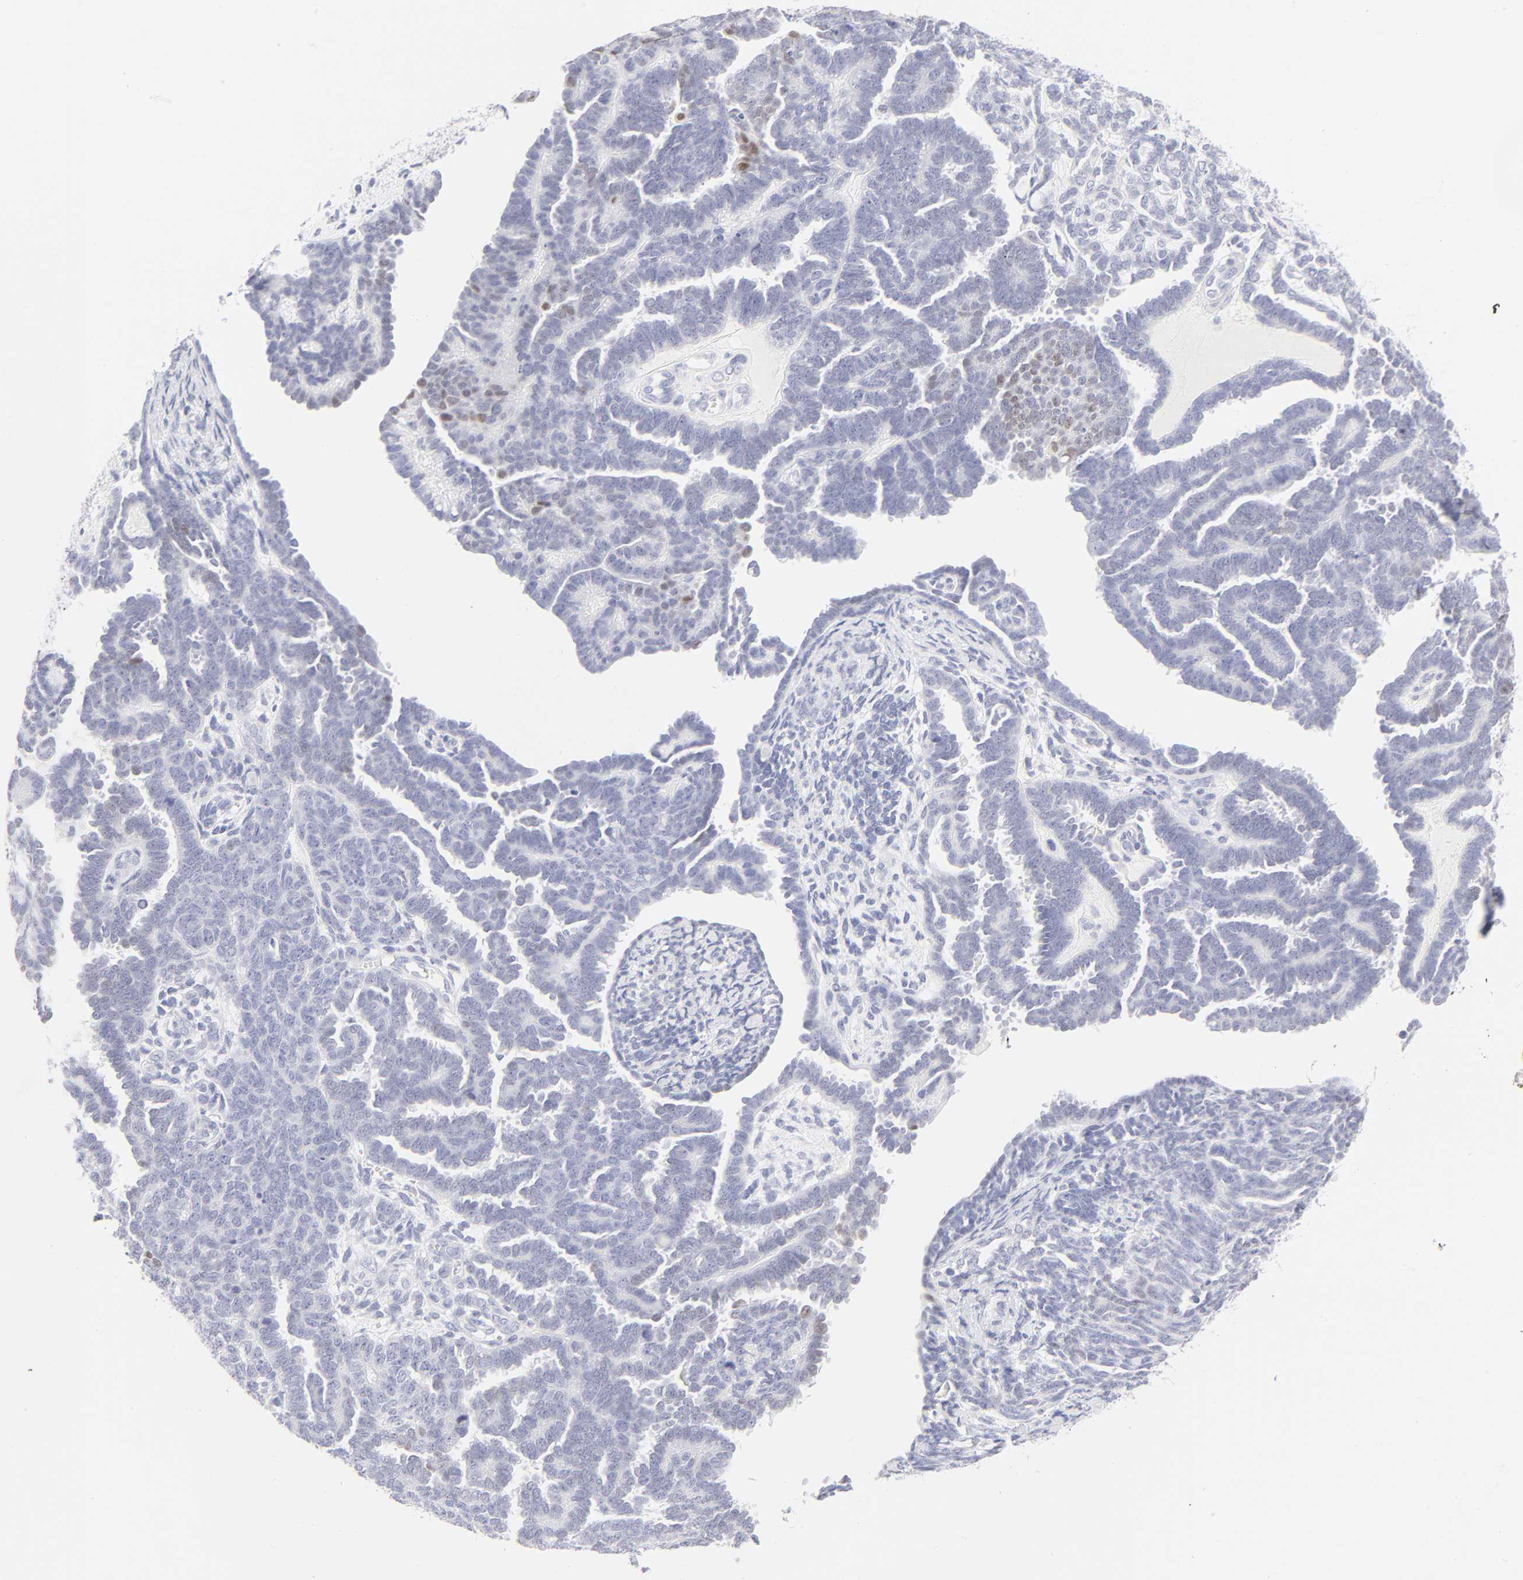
{"staining": {"intensity": "moderate", "quantity": "<25%", "location": "nuclear"}, "tissue": "endometrial cancer", "cell_type": "Tumor cells", "image_type": "cancer", "snomed": [{"axis": "morphology", "description": "Neoplasm, malignant, NOS"}, {"axis": "topography", "description": "Endometrium"}], "caption": "This is an image of immunohistochemistry staining of endometrial malignant neoplasm, which shows moderate positivity in the nuclear of tumor cells.", "gene": "ELF3", "patient": {"sex": "female", "age": 74}}